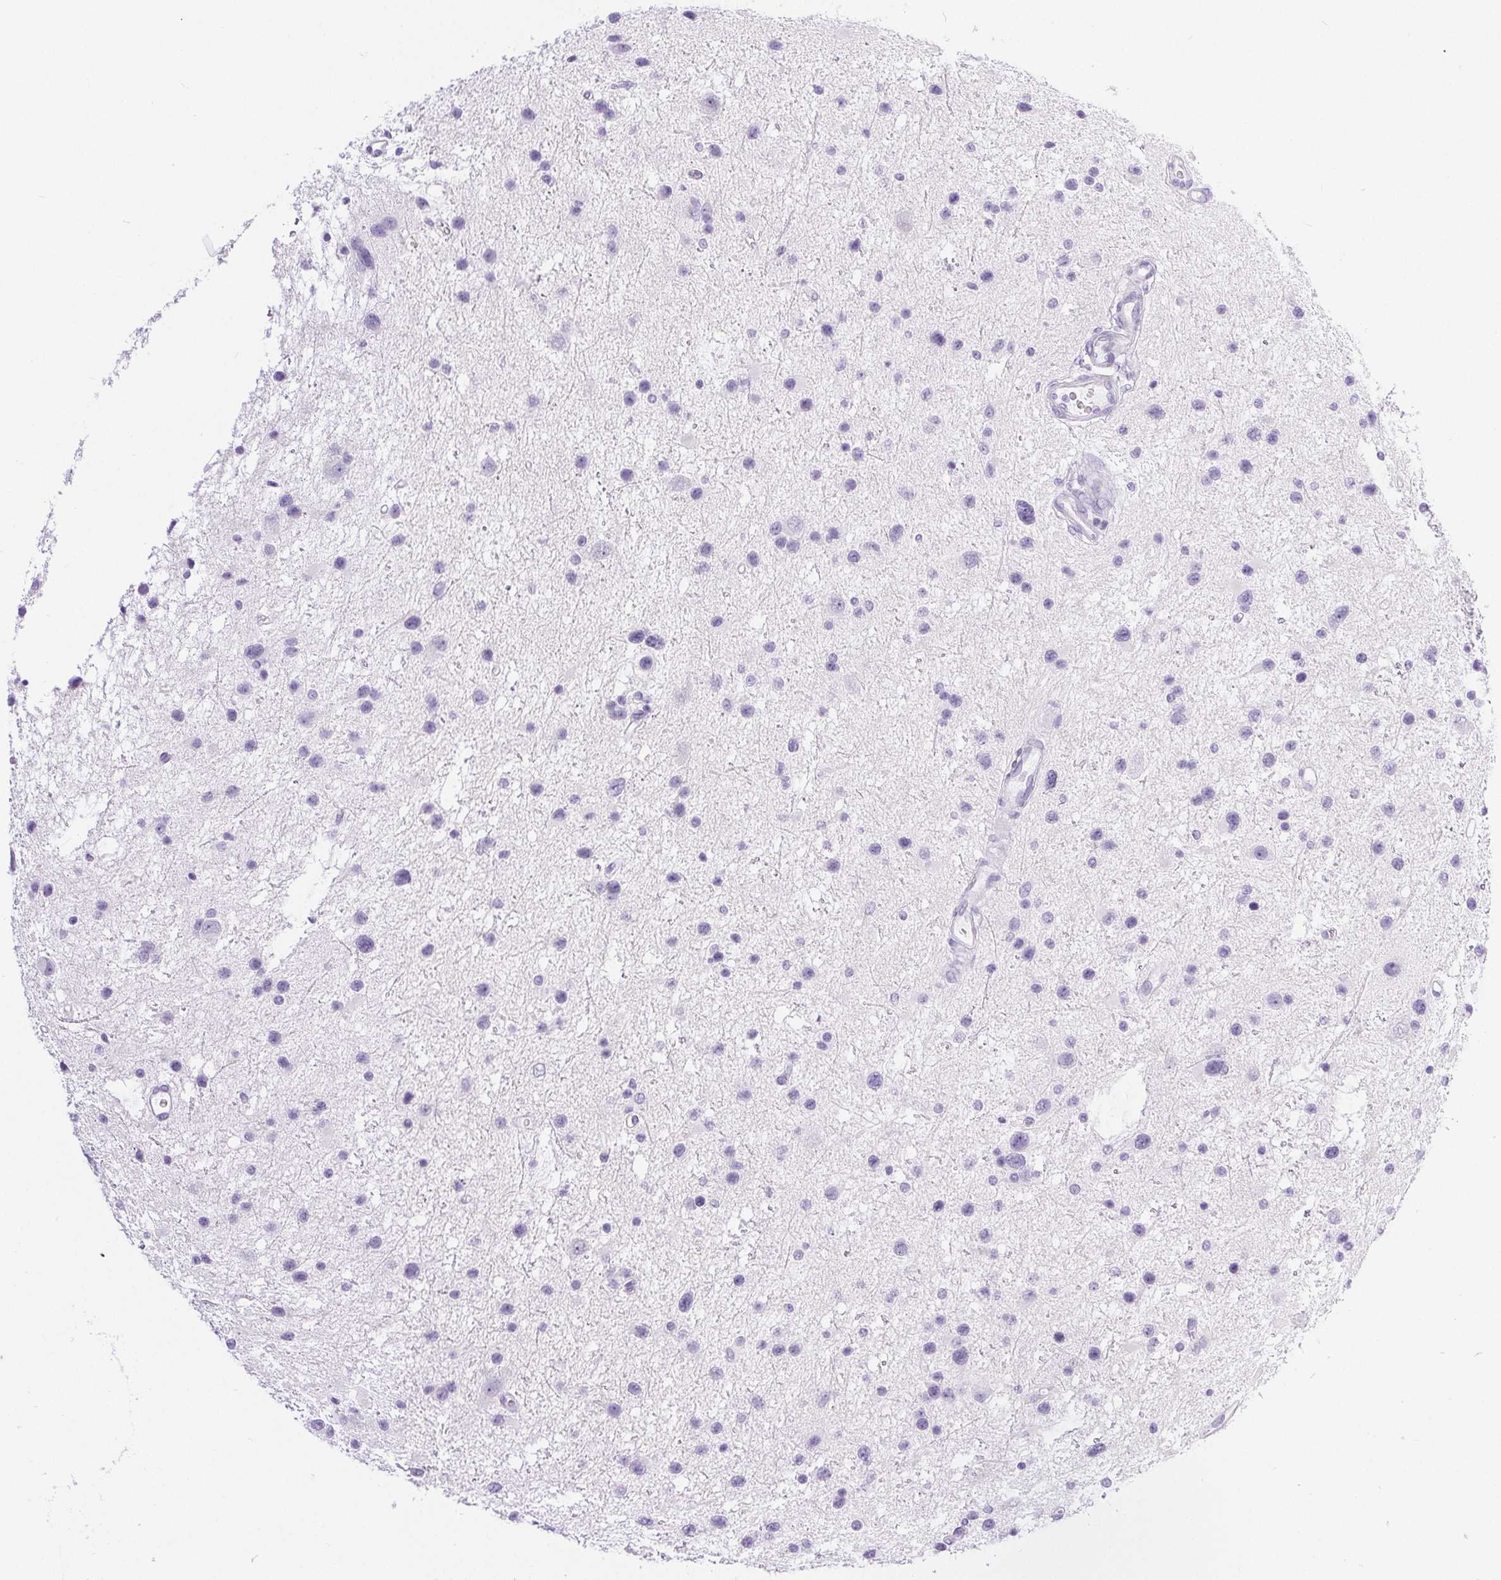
{"staining": {"intensity": "negative", "quantity": "none", "location": "none"}, "tissue": "glioma", "cell_type": "Tumor cells", "image_type": "cancer", "snomed": [{"axis": "morphology", "description": "Glioma, malignant, Low grade"}, {"axis": "topography", "description": "Brain"}], "caption": "Glioma was stained to show a protein in brown. There is no significant staining in tumor cells.", "gene": "XDH", "patient": {"sex": "female", "age": 32}}